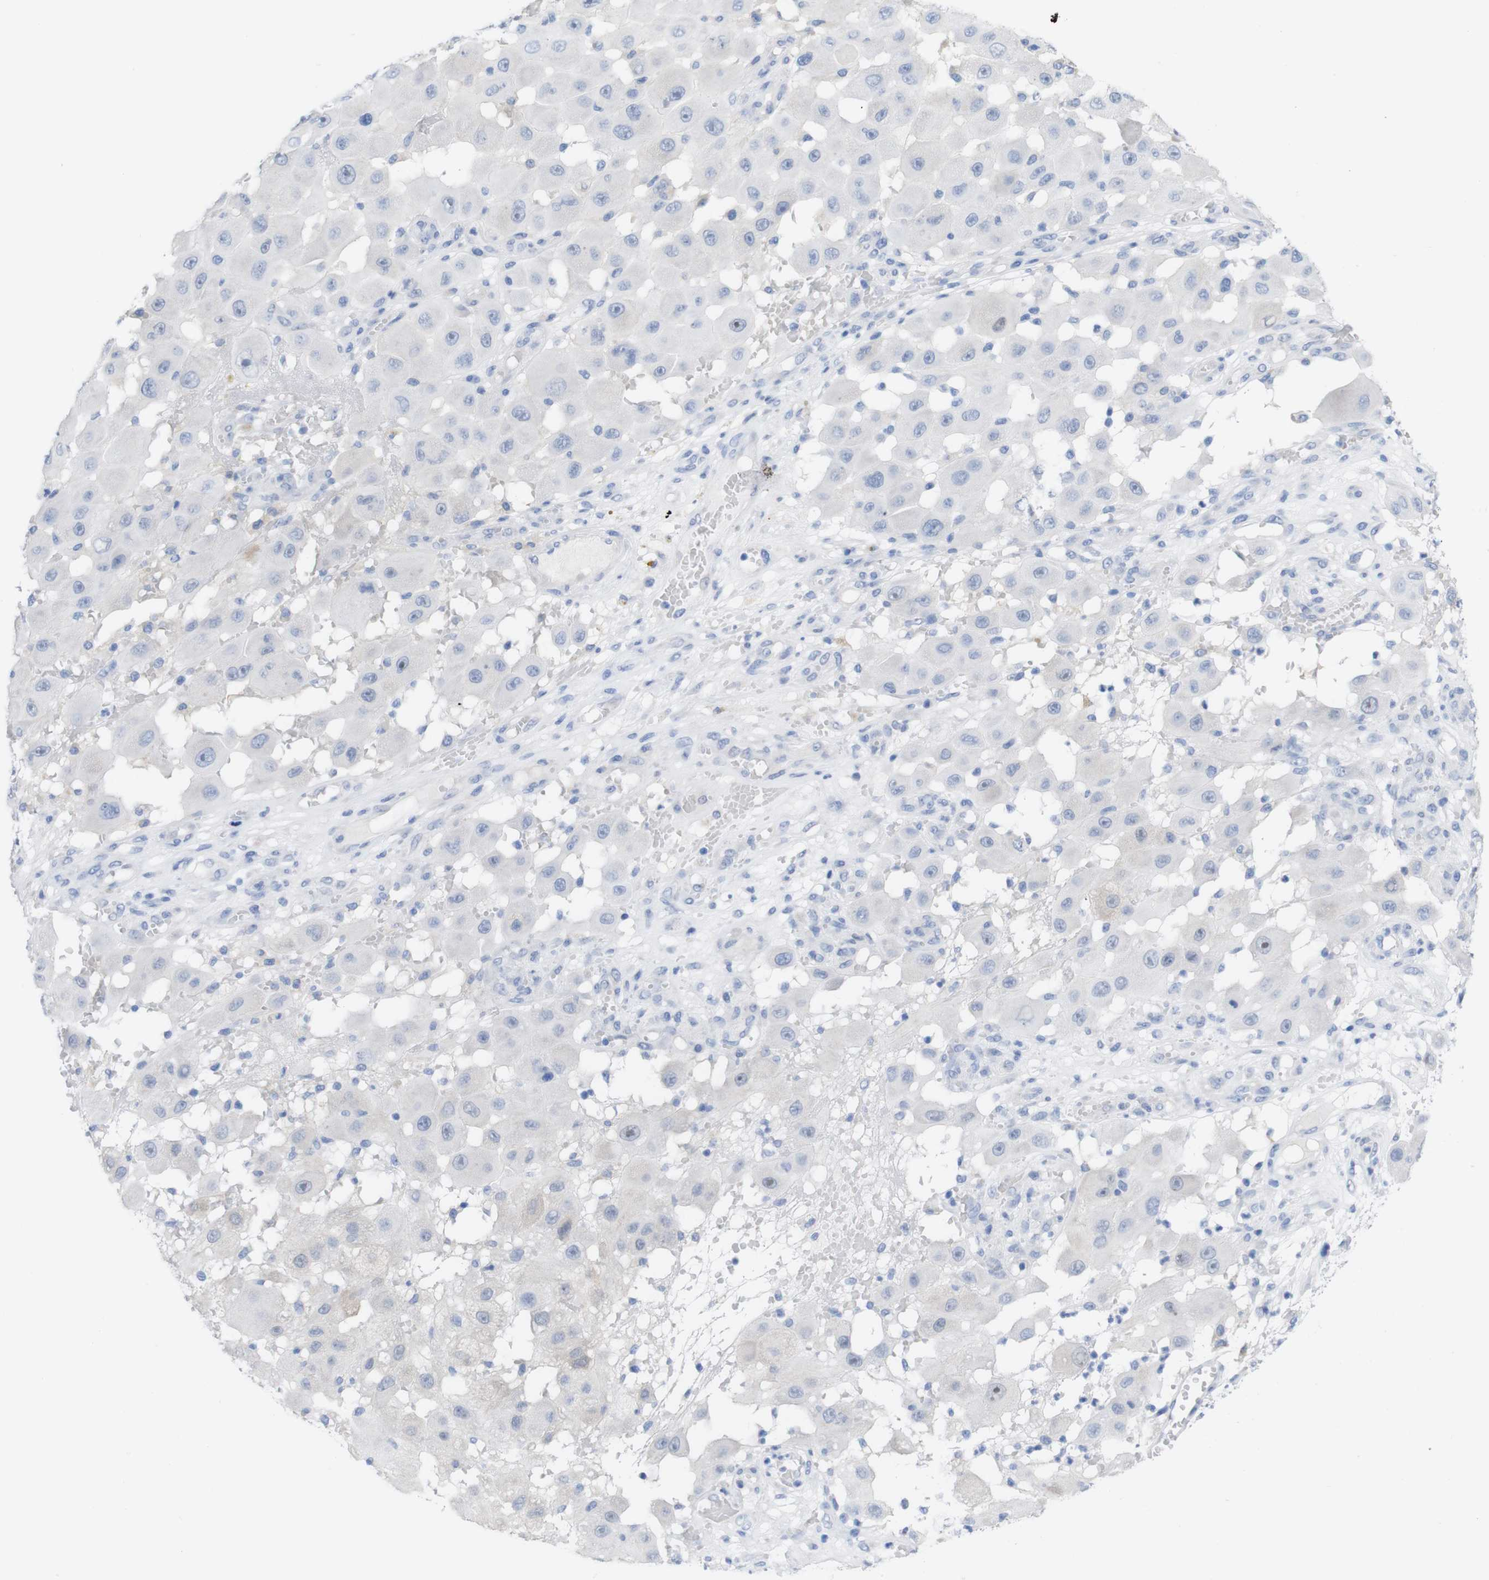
{"staining": {"intensity": "negative", "quantity": "none", "location": "none"}, "tissue": "melanoma", "cell_type": "Tumor cells", "image_type": "cancer", "snomed": [{"axis": "morphology", "description": "Malignant melanoma, NOS"}, {"axis": "topography", "description": "Skin"}], "caption": "Melanoma was stained to show a protein in brown. There is no significant expression in tumor cells.", "gene": "PNMA1", "patient": {"sex": "female", "age": 81}}